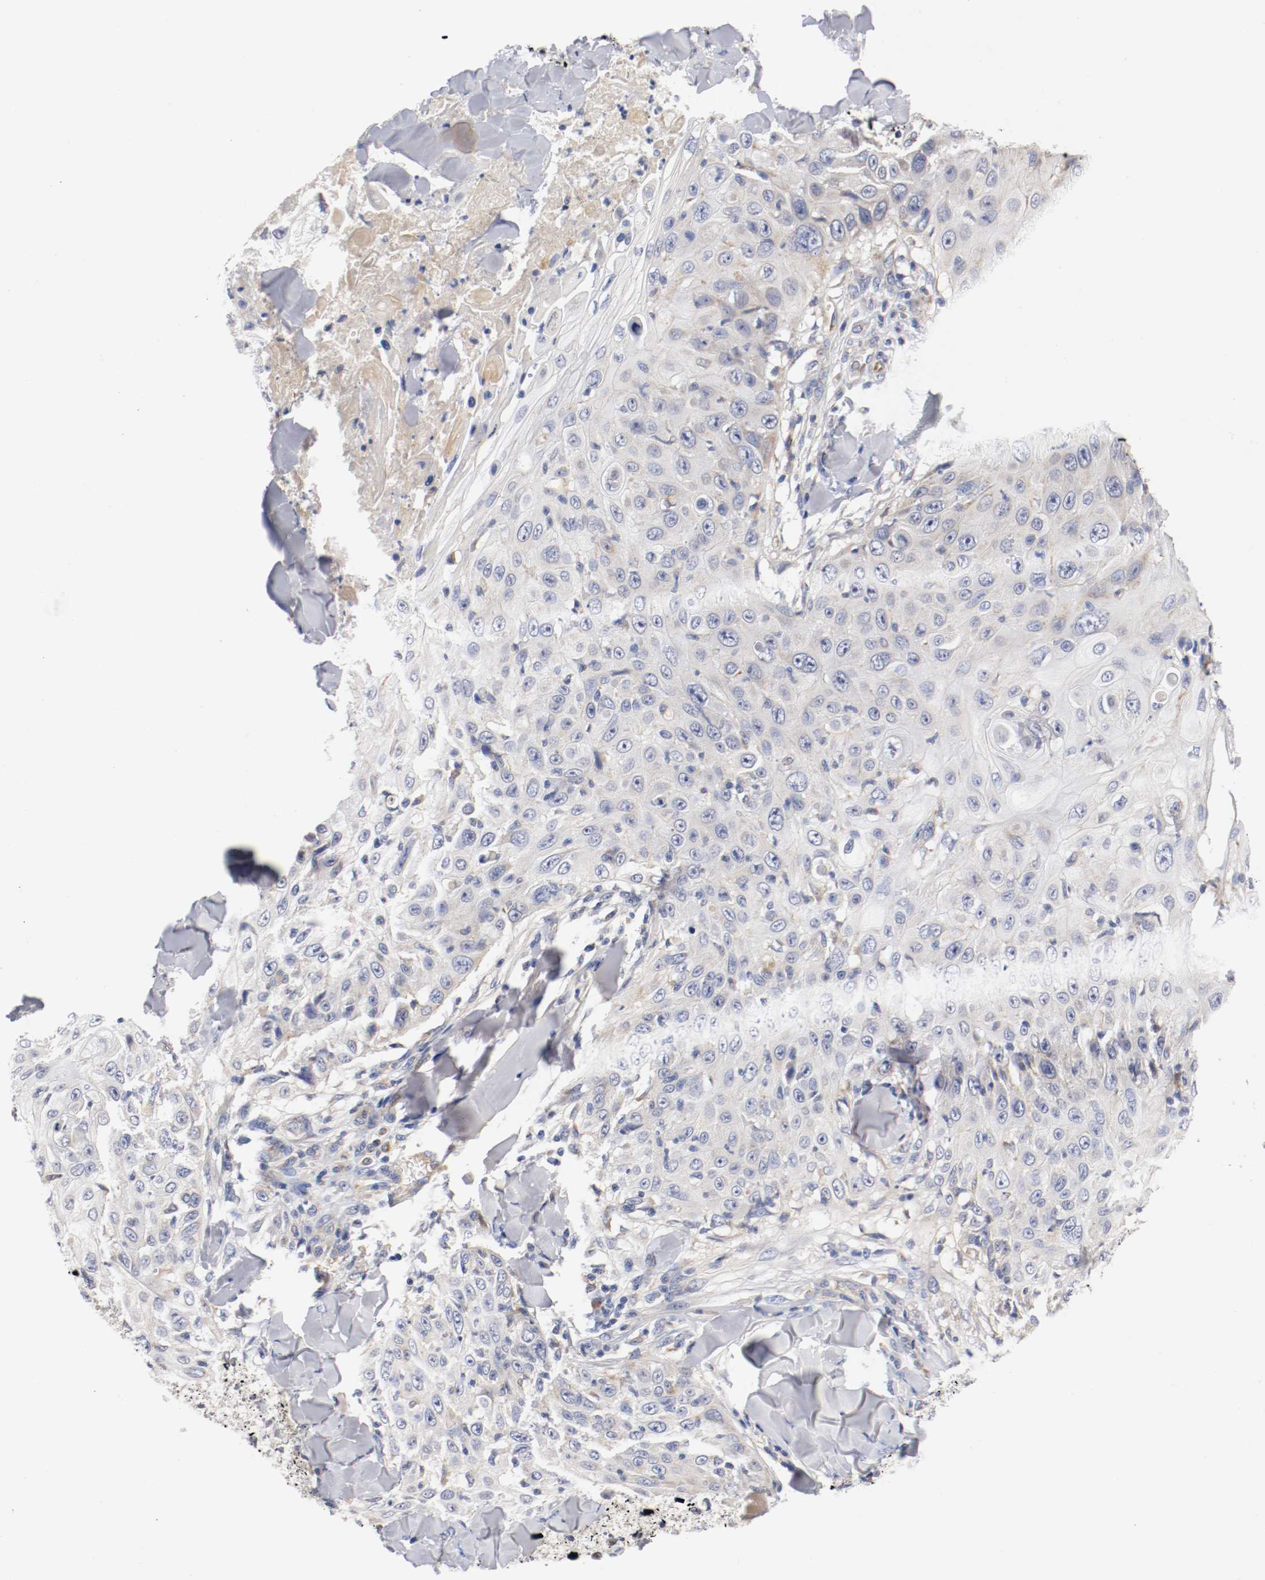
{"staining": {"intensity": "negative", "quantity": "none", "location": "none"}, "tissue": "skin cancer", "cell_type": "Tumor cells", "image_type": "cancer", "snomed": [{"axis": "morphology", "description": "Squamous cell carcinoma, NOS"}, {"axis": "topography", "description": "Skin"}], "caption": "A high-resolution micrograph shows immunohistochemistry (IHC) staining of squamous cell carcinoma (skin), which reveals no significant expression in tumor cells. Brightfield microscopy of immunohistochemistry stained with DAB (brown) and hematoxylin (blue), captured at high magnification.", "gene": "PCSK6", "patient": {"sex": "male", "age": 86}}